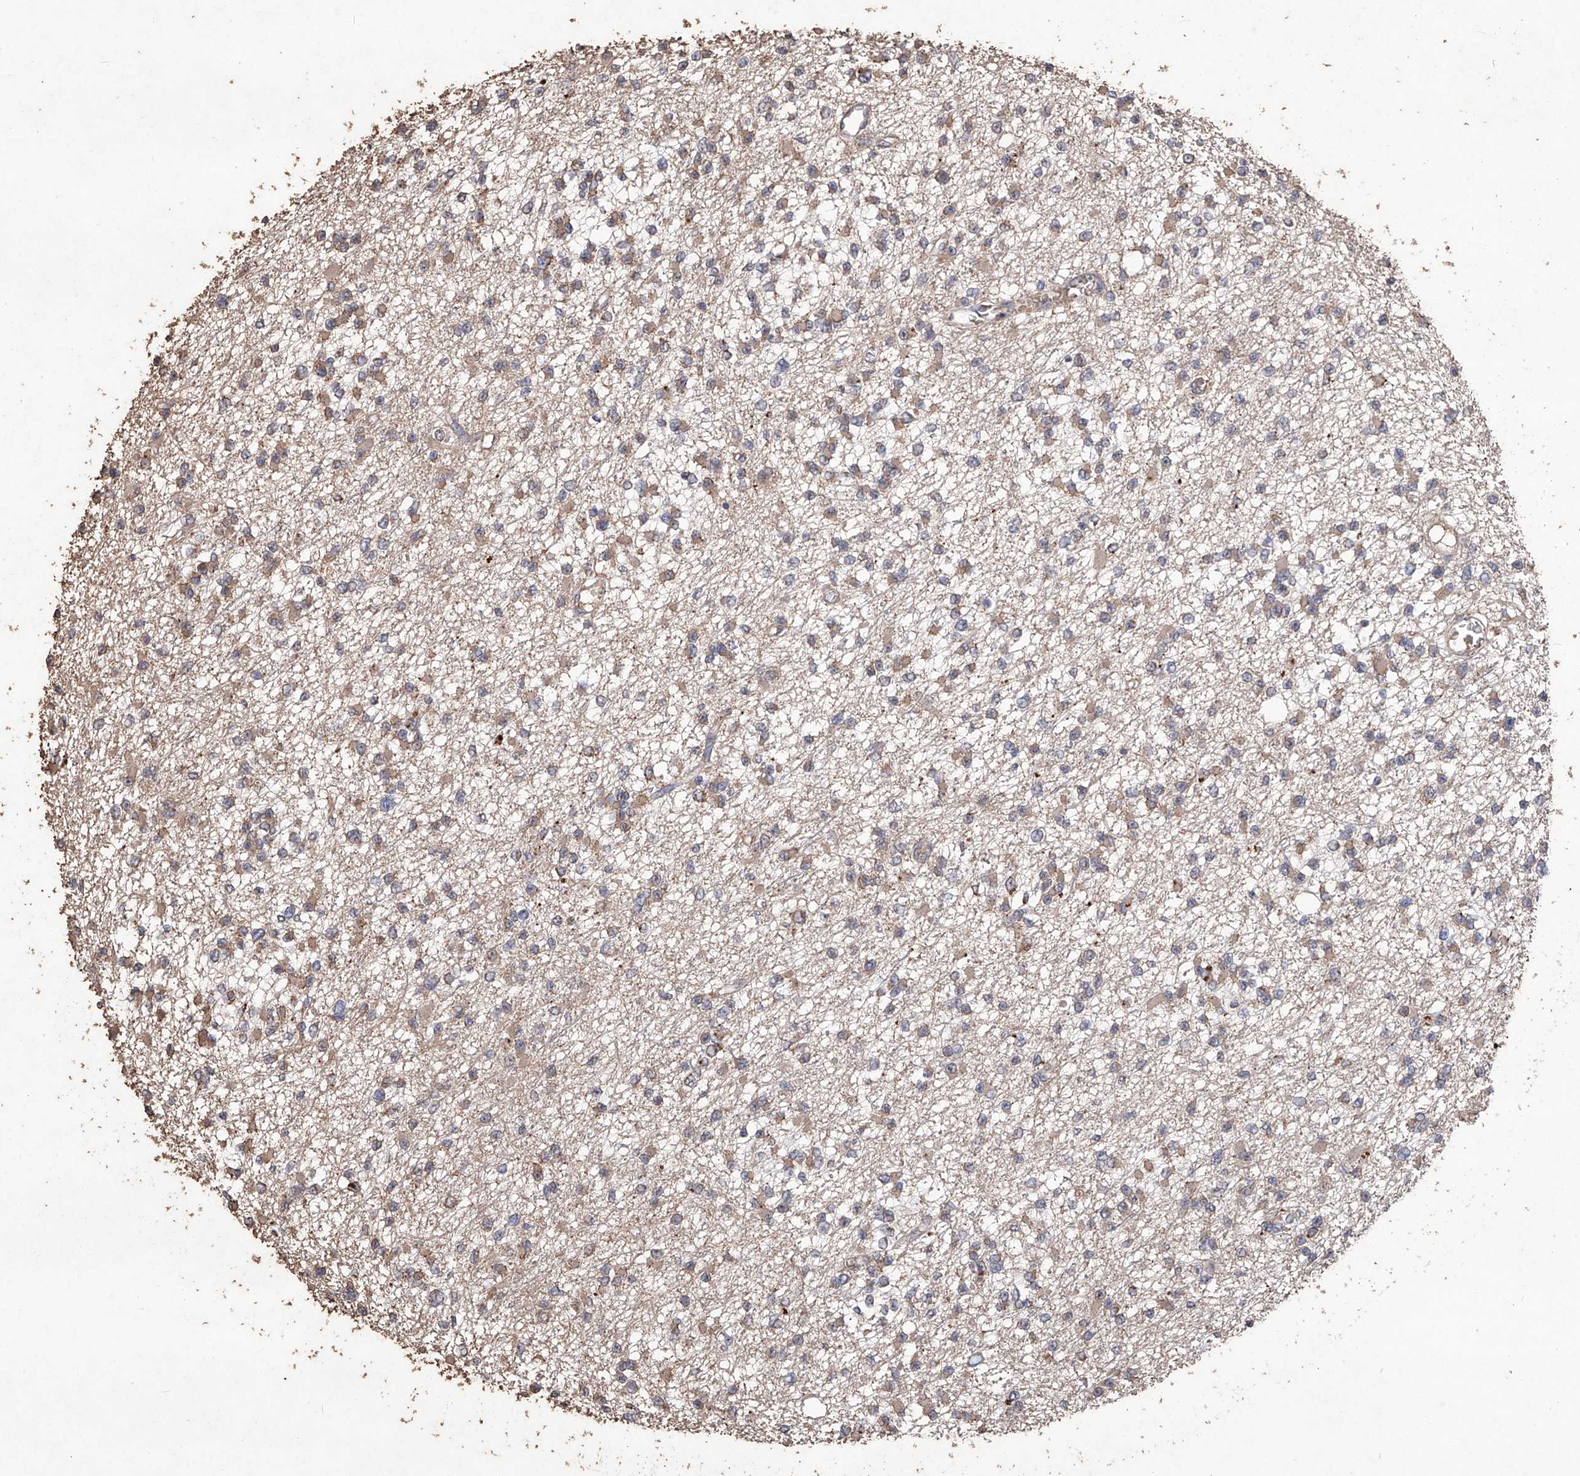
{"staining": {"intensity": "weak", "quantity": "<25%", "location": "cytoplasmic/membranous"}, "tissue": "glioma", "cell_type": "Tumor cells", "image_type": "cancer", "snomed": [{"axis": "morphology", "description": "Glioma, malignant, Low grade"}, {"axis": "topography", "description": "Brain"}], "caption": "Tumor cells are negative for brown protein staining in glioma.", "gene": "EML1", "patient": {"sex": "female", "age": 22}}